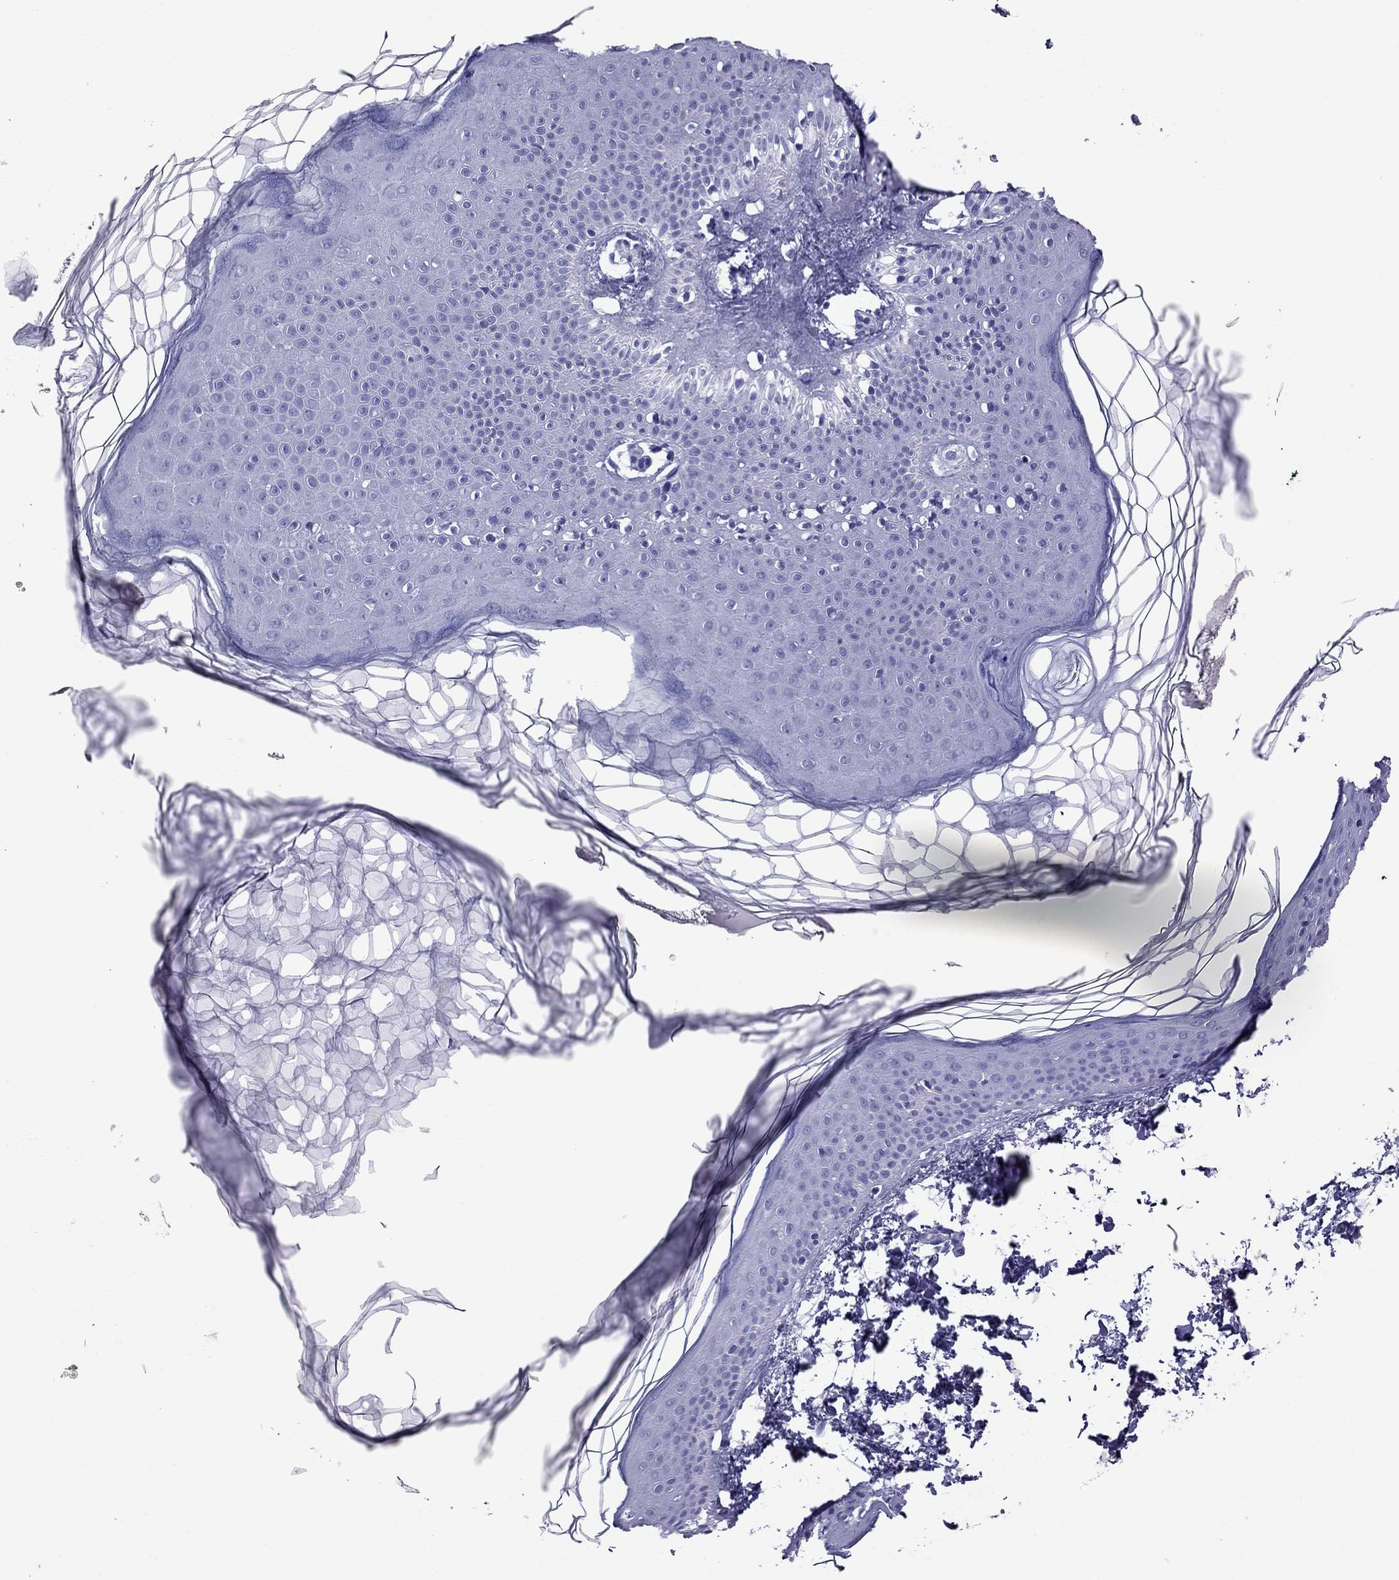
{"staining": {"intensity": "negative", "quantity": "none", "location": "none"}, "tissue": "skin", "cell_type": "Fibroblasts", "image_type": "normal", "snomed": [{"axis": "morphology", "description": "Normal tissue, NOS"}, {"axis": "topography", "description": "Skin"}], "caption": "Fibroblasts are negative for protein expression in normal human skin. (DAB IHC visualized using brightfield microscopy, high magnification).", "gene": "SCART1", "patient": {"sex": "female", "age": 62}}